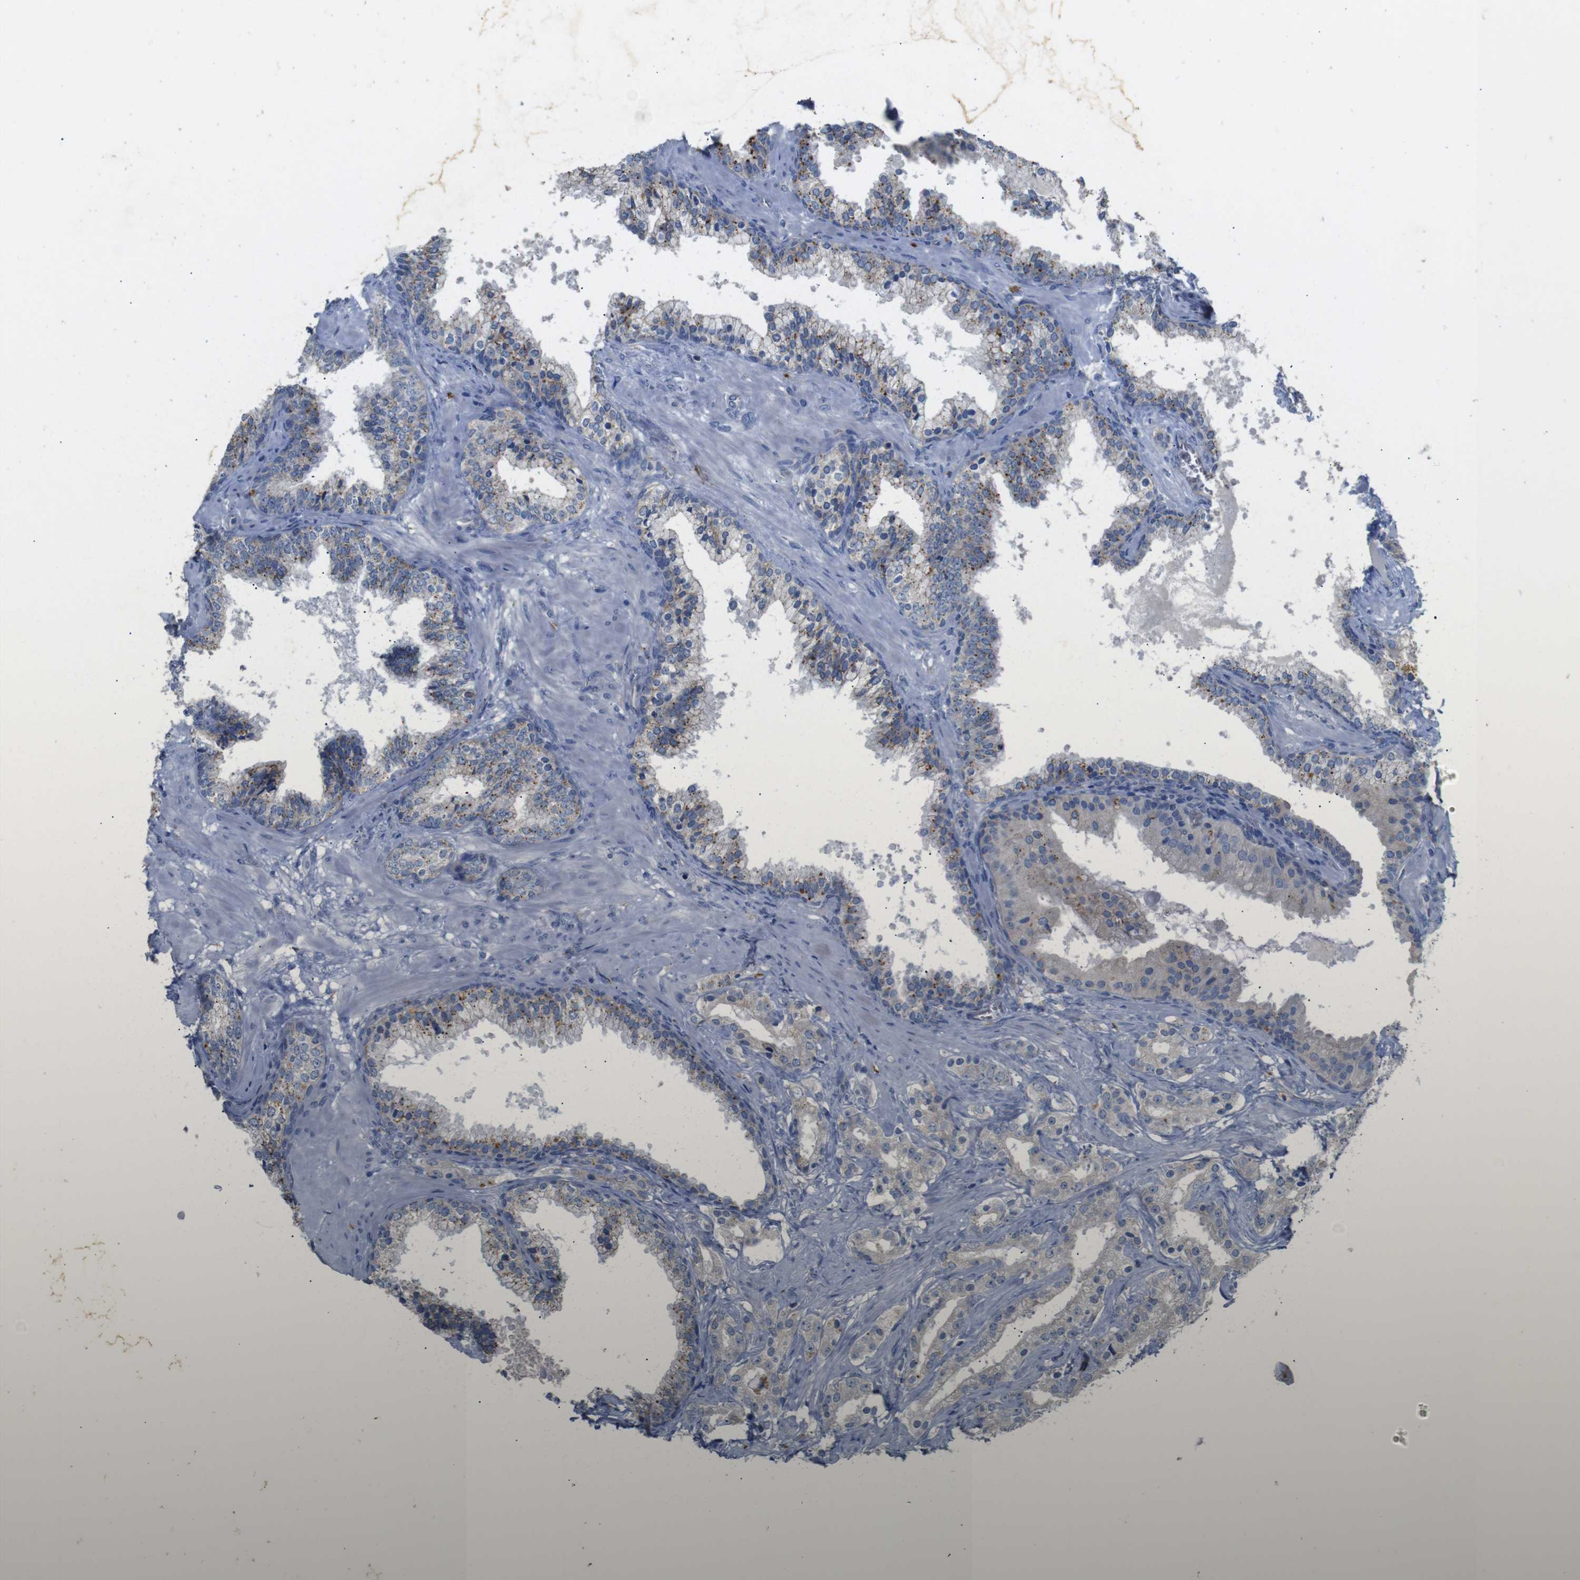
{"staining": {"intensity": "weak", "quantity": "<25%", "location": "cytoplasmic/membranous"}, "tissue": "prostate cancer", "cell_type": "Tumor cells", "image_type": "cancer", "snomed": [{"axis": "morphology", "description": "Adenocarcinoma, Low grade"}, {"axis": "topography", "description": "Prostate"}], "caption": "Immunohistochemistry (IHC) of adenocarcinoma (low-grade) (prostate) shows no staining in tumor cells. (DAB (3,3'-diaminobenzidine) IHC, high magnification).", "gene": "NHLRC3", "patient": {"sex": "male", "age": 59}}